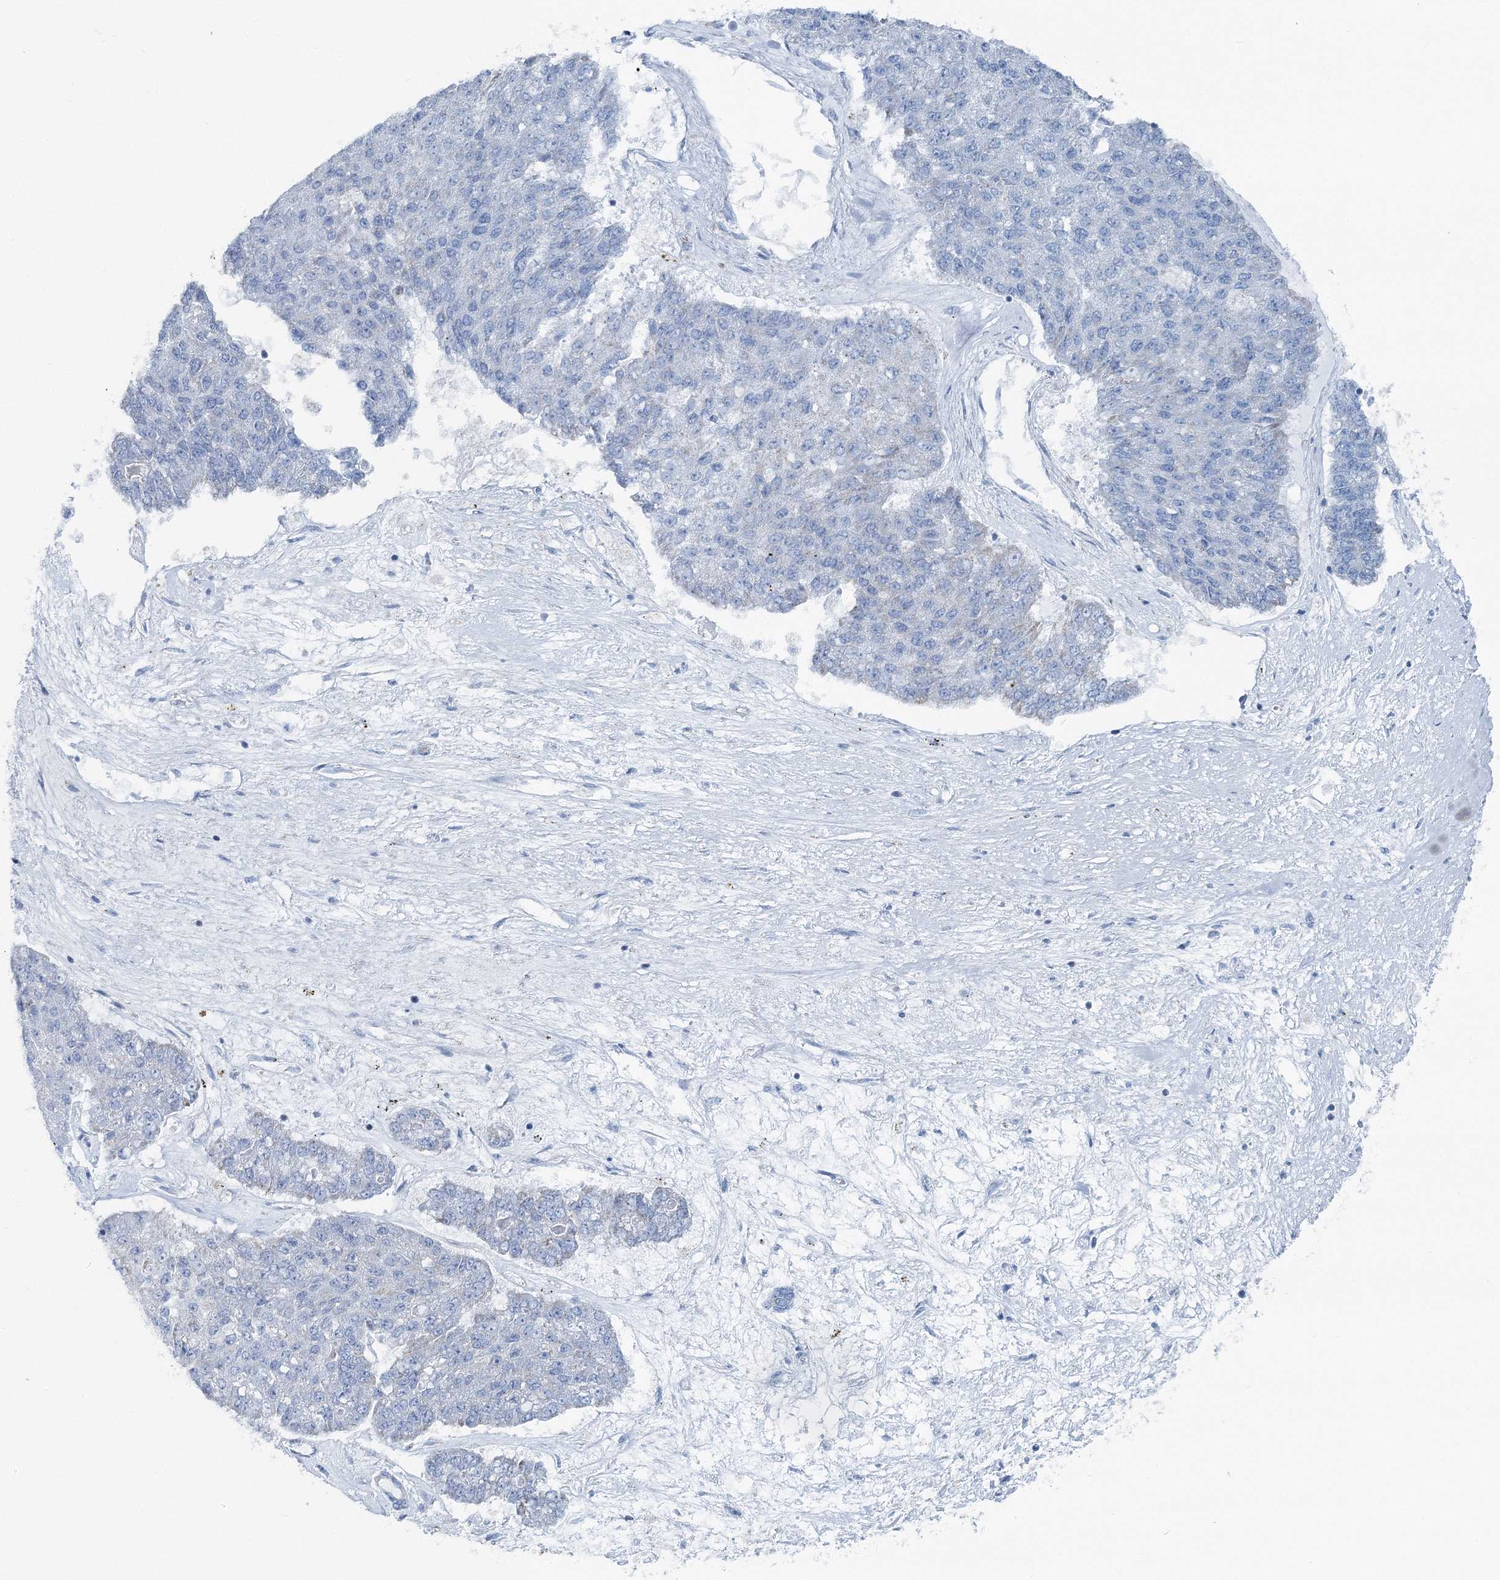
{"staining": {"intensity": "negative", "quantity": "none", "location": "none"}, "tissue": "pancreatic cancer", "cell_type": "Tumor cells", "image_type": "cancer", "snomed": [{"axis": "morphology", "description": "Adenocarcinoma, NOS"}, {"axis": "topography", "description": "Pancreas"}], "caption": "IHC image of neoplastic tissue: pancreatic adenocarcinoma stained with DAB (3,3'-diaminobenzidine) demonstrates no significant protein positivity in tumor cells.", "gene": "GABARAPL2", "patient": {"sex": "male", "age": 50}}